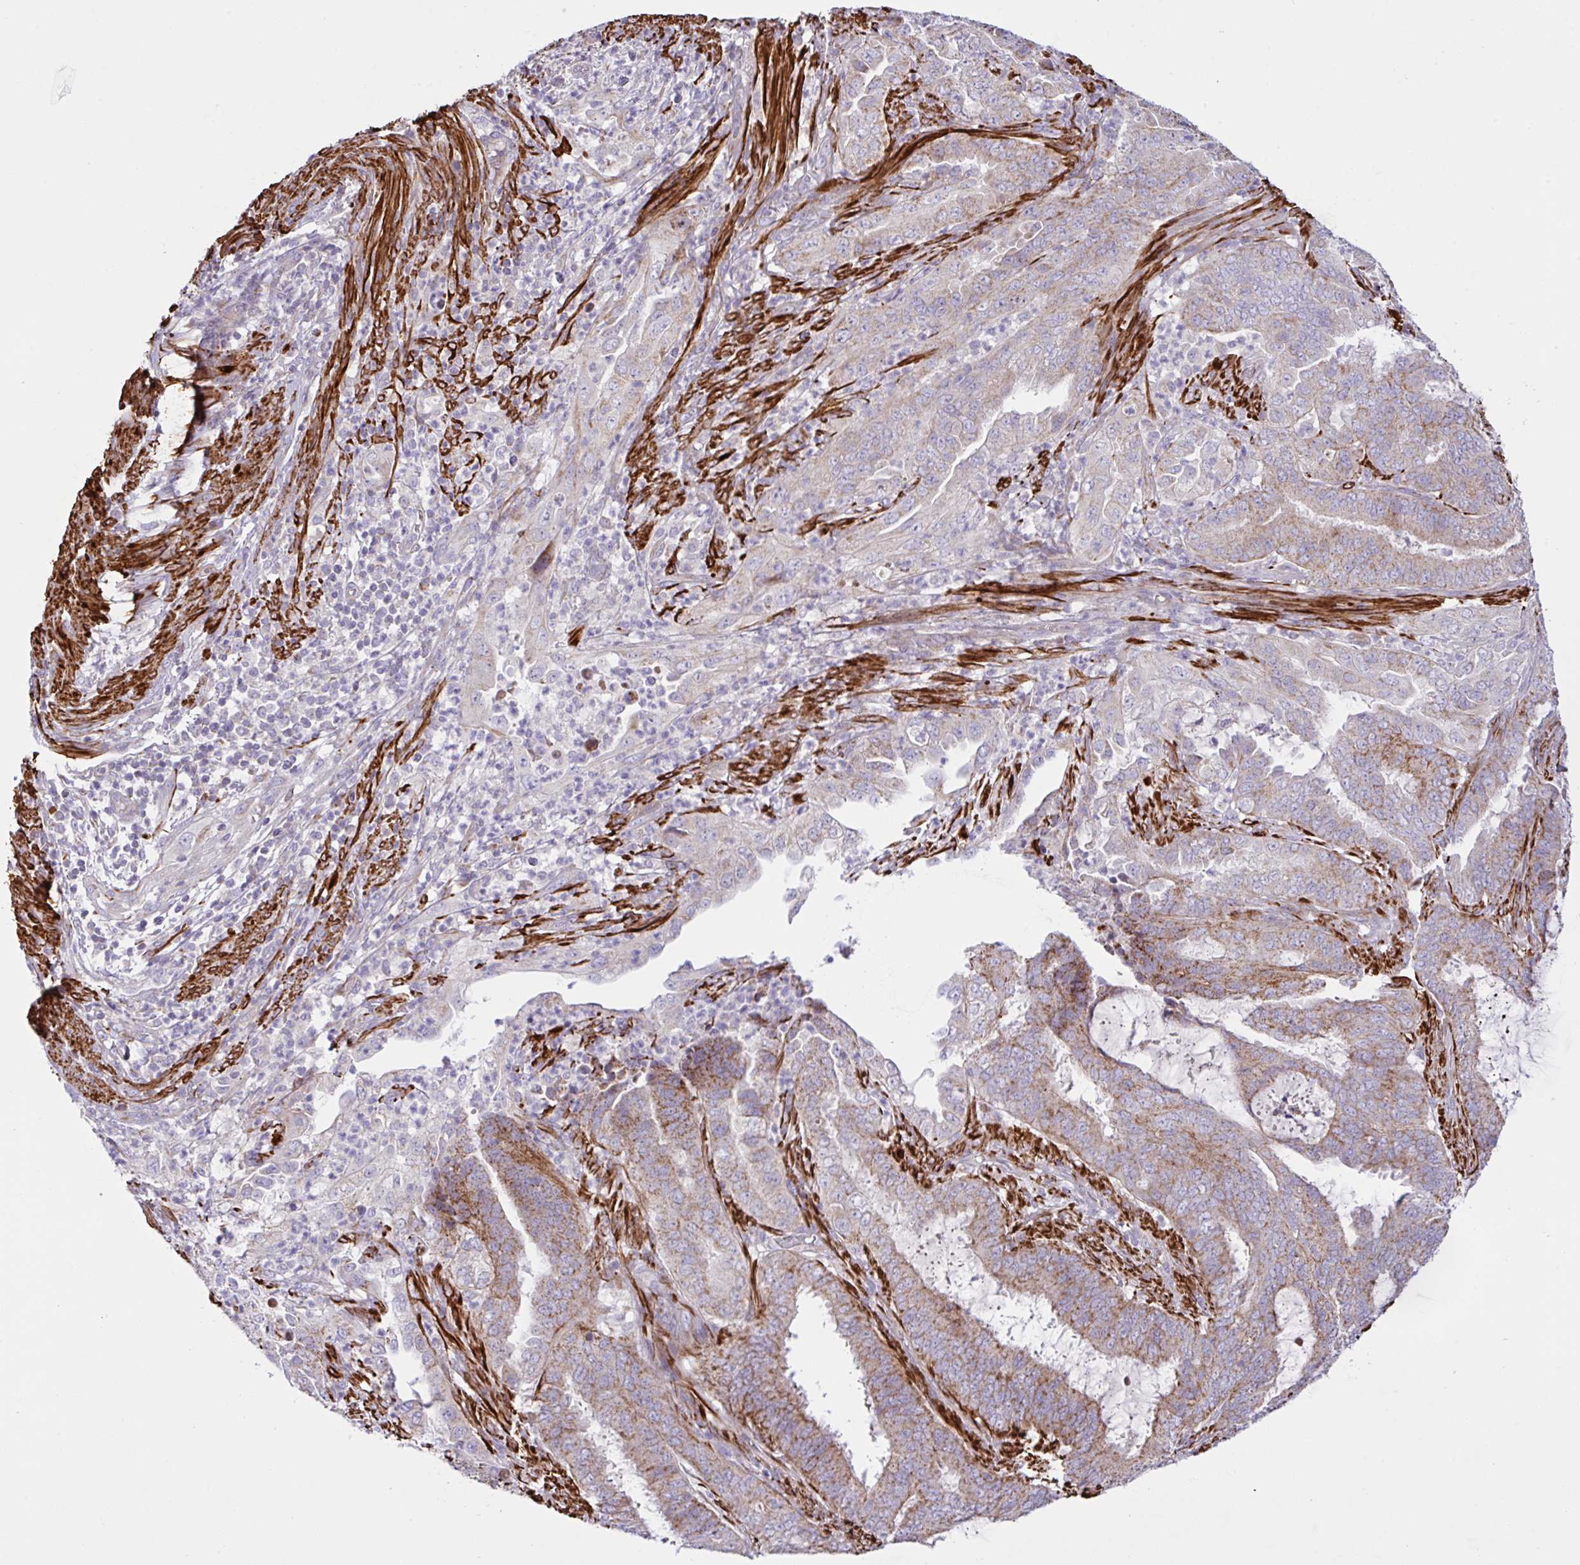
{"staining": {"intensity": "moderate", "quantity": ">75%", "location": "cytoplasmic/membranous"}, "tissue": "endometrial cancer", "cell_type": "Tumor cells", "image_type": "cancer", "snomed": [{"axis": "morphology", "description": "Adenocarcinoma, NOS"}, {"axis": "topography", "description": "Endometrium"}], "caption": "Immunohistochemical staining of endometrial cancer exhibits medium levels of moderate cytoplasmic/membranous protein staining in approximately >75% of tumor cells. (DAB (3,3'-diaminobenzidine) IHC with brightfield microscopy, high magnification).", "gene": "CHDH", "patient": {"sex": "female", "age": 51}}